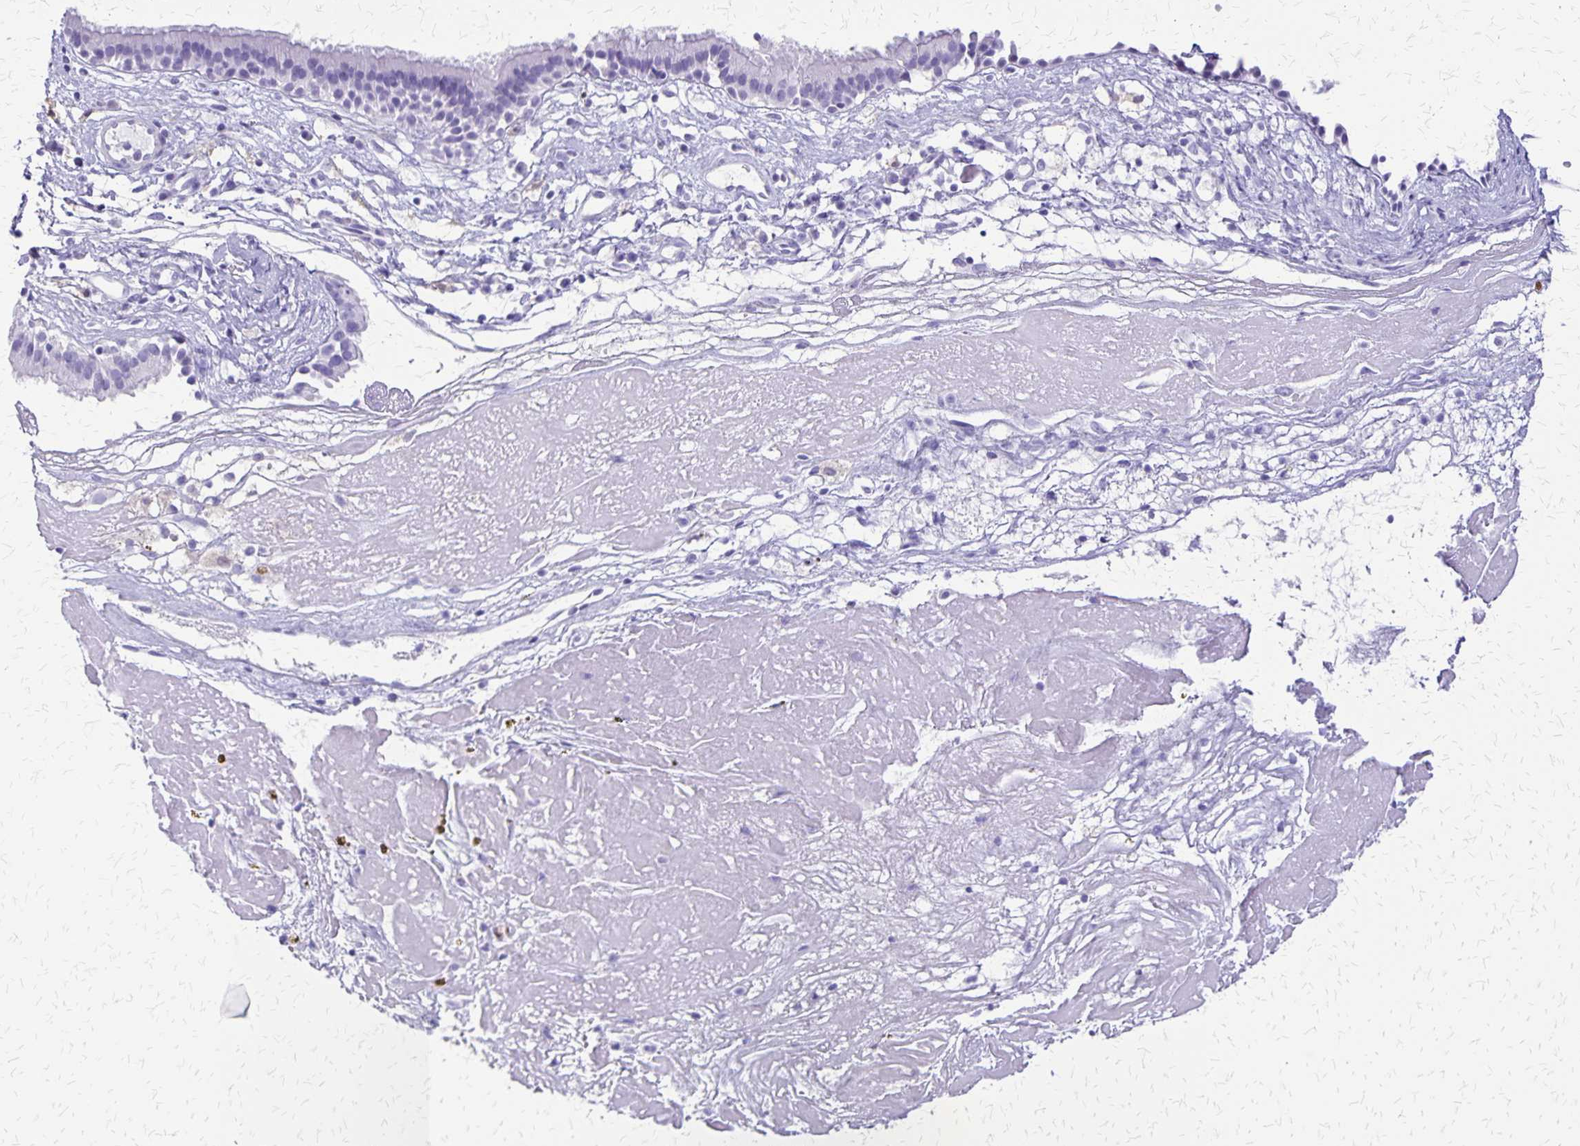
{"staining": {"intensity": "negative", "quantity": "none", "location": "none"}, "tissue": "nasopharynx", "cell_type": "Respiratory epithelial cells", "image_type": "normal", "snomed": [{"axis": "morphology", "description": "Normal tissue, NOS"}, {"axis": "topography", "description": "Nasopharynx"}], "caption": "Immunohistochemistry (IHC) image of unremarkable human nasopharynx stained for a protein (brown), which demonstrates no staining in respiratory epithelial cells. Brightfield microscopy of immunohistochemistry stained with DAB (3,3'-diaminobenzidine) (brown) and hematoxylin (blue), captured at high magnification.", "gene": "SLC13A2", "patient": {"sex": "male", "age": 24}}